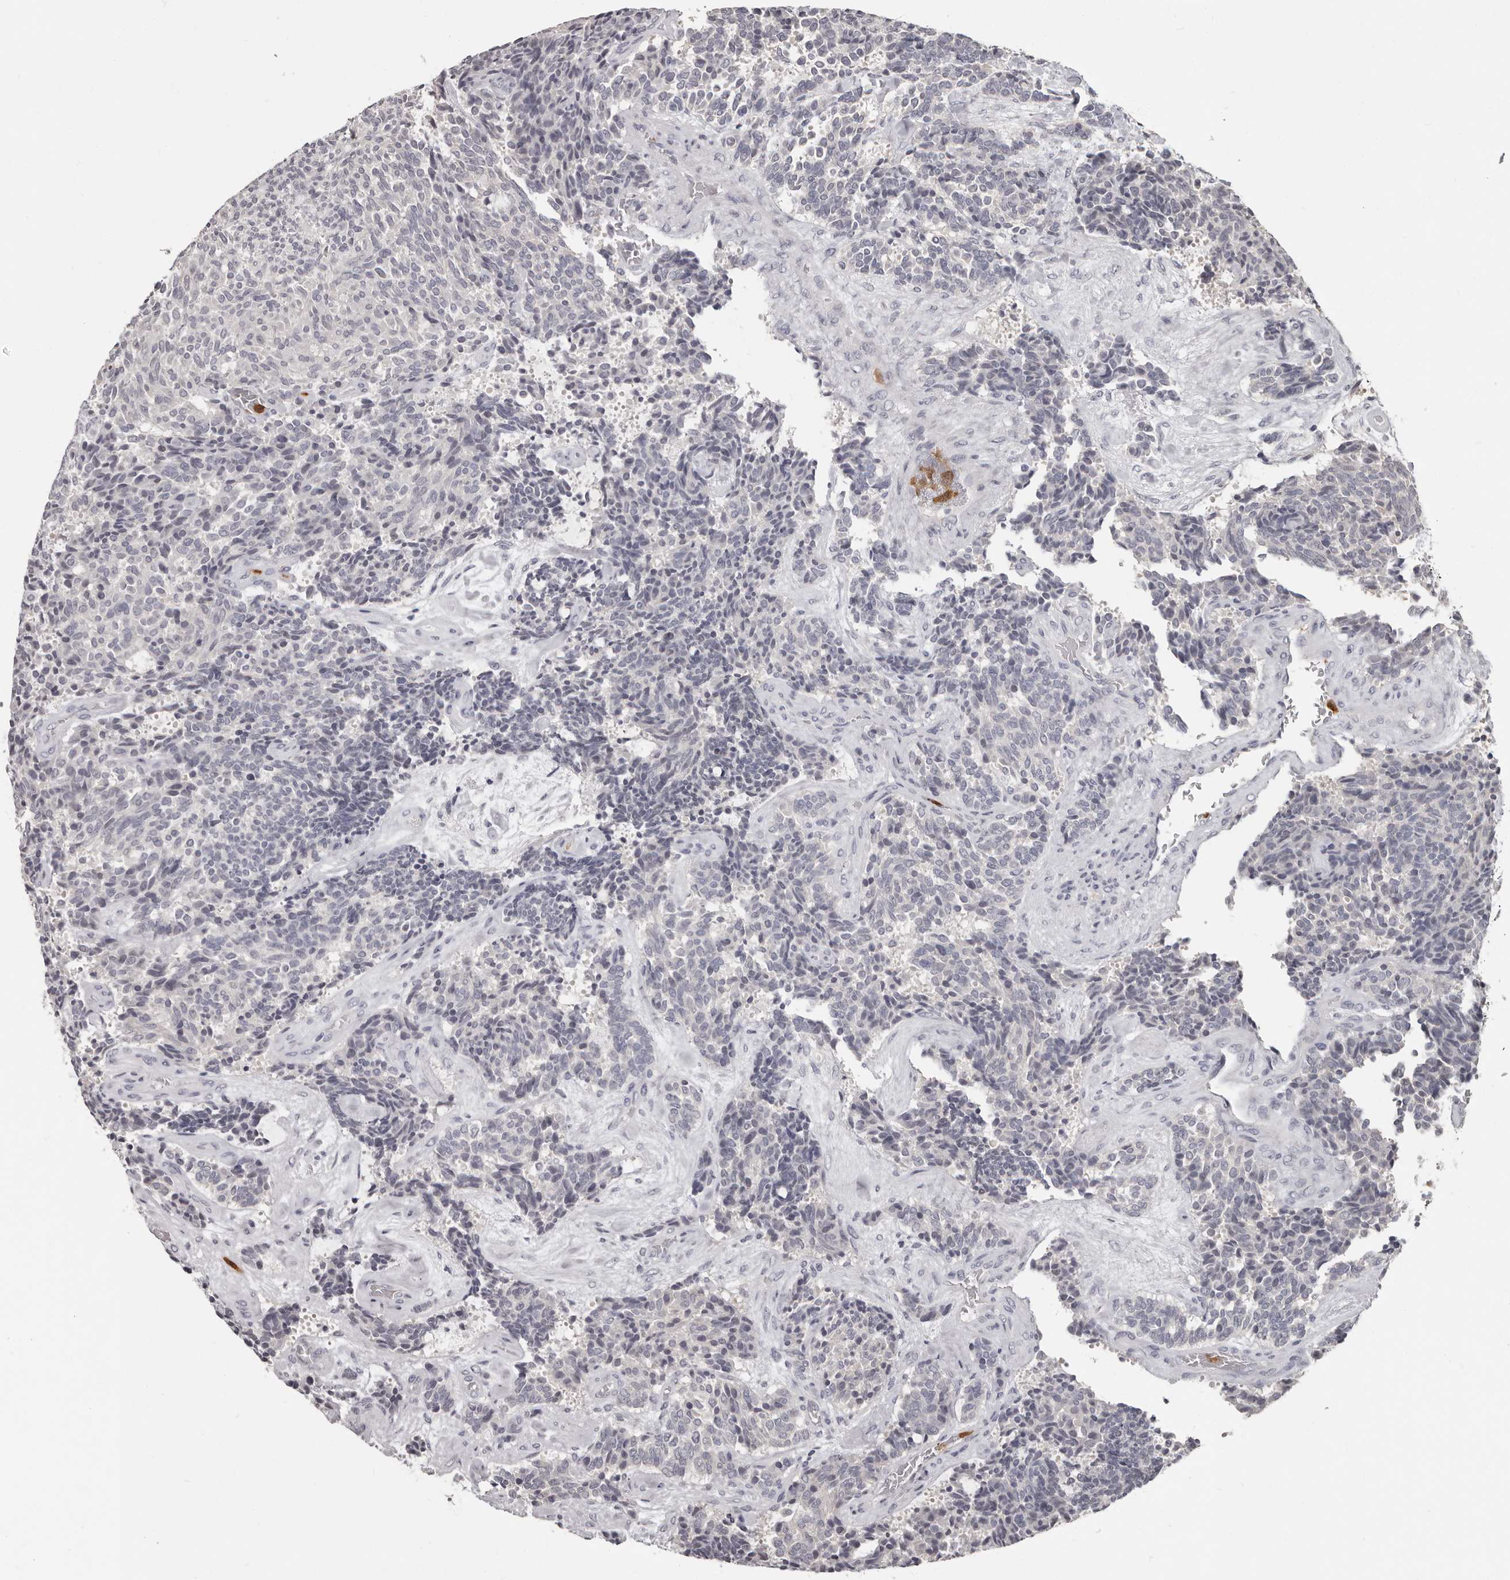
{"staining": {"intensity": "negative", "quantity": "none", "location": "none"}, "tissue": "carcinoid", "cell_type": "Tumor cells", "image_type": "cancer", "snomed": [{"axis": "morphology", "description": "Carcinoid, malignant, NOS"}, {"axis": "topography", "description": "Pancreas"}], "caption": "High power microscopy micrograph of an immunohistochemistry micrograph of carcinoid, revealing no significant positivity in tumor cells. (Stains: DAB IHC with hematoxylin counter stain, Microscopy: brightfield microscopy at high magnification).", "gene": "GPR157", "patient": {"sex": "female", "age": 54}}